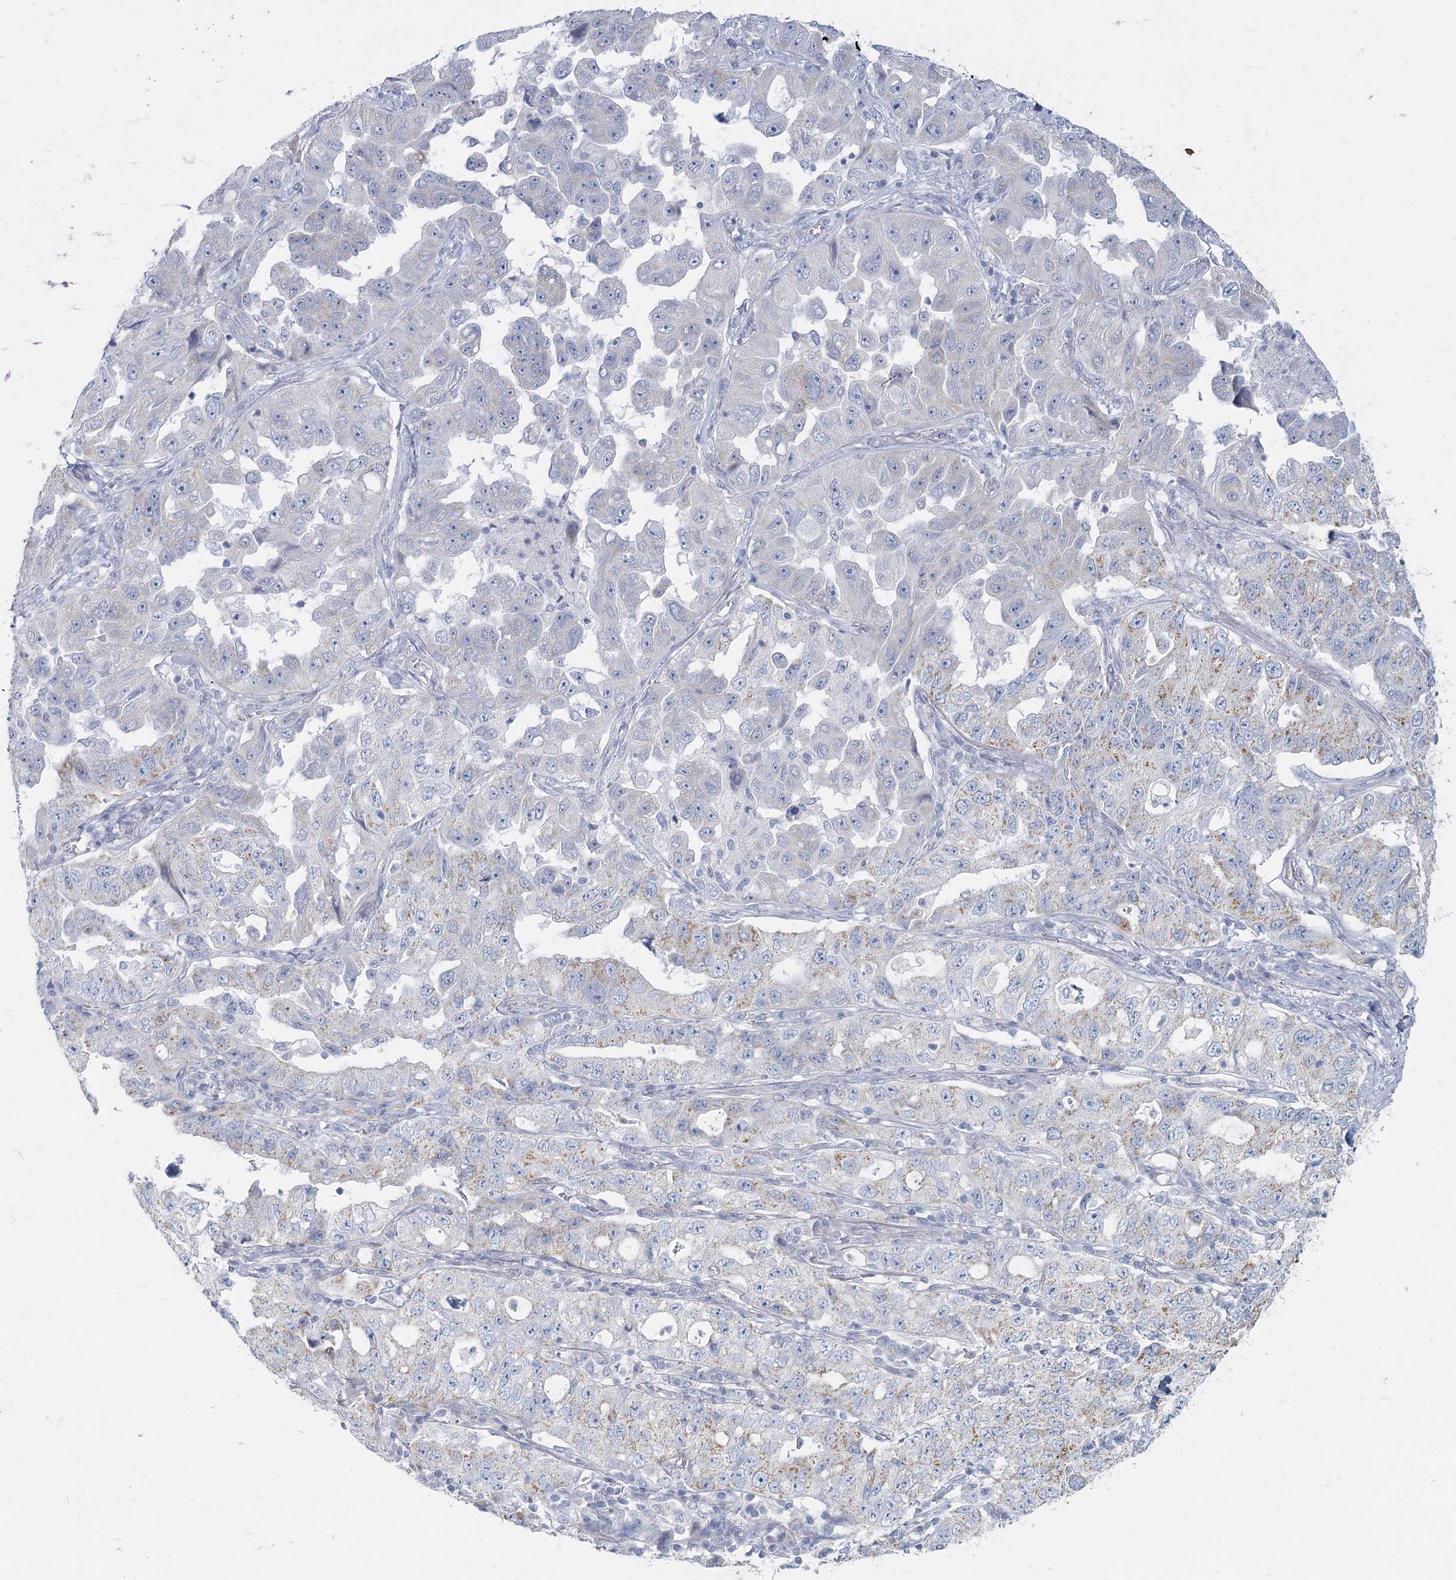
{"staining": {"intensity": "weak", "quantity": "<25%", "location": "cytoplasmic/membranous"}, "tissue": "lung cancer", "cell_type": "Tumor cells", "image_type": "cancer", "snomed": [{"axis": "morphology", "description": "Adenocarcinoma, NOS"}, {"axis": "topography", "description": "Lung"}], "caption": "IHC image of neoplastic tissue: human lung cancer (adenocarcinoma) stained with DAB displays no significant protein staining in tumor cells.", "gene": "FAM110C", "patient": {"sex": "female", "age": 51}}